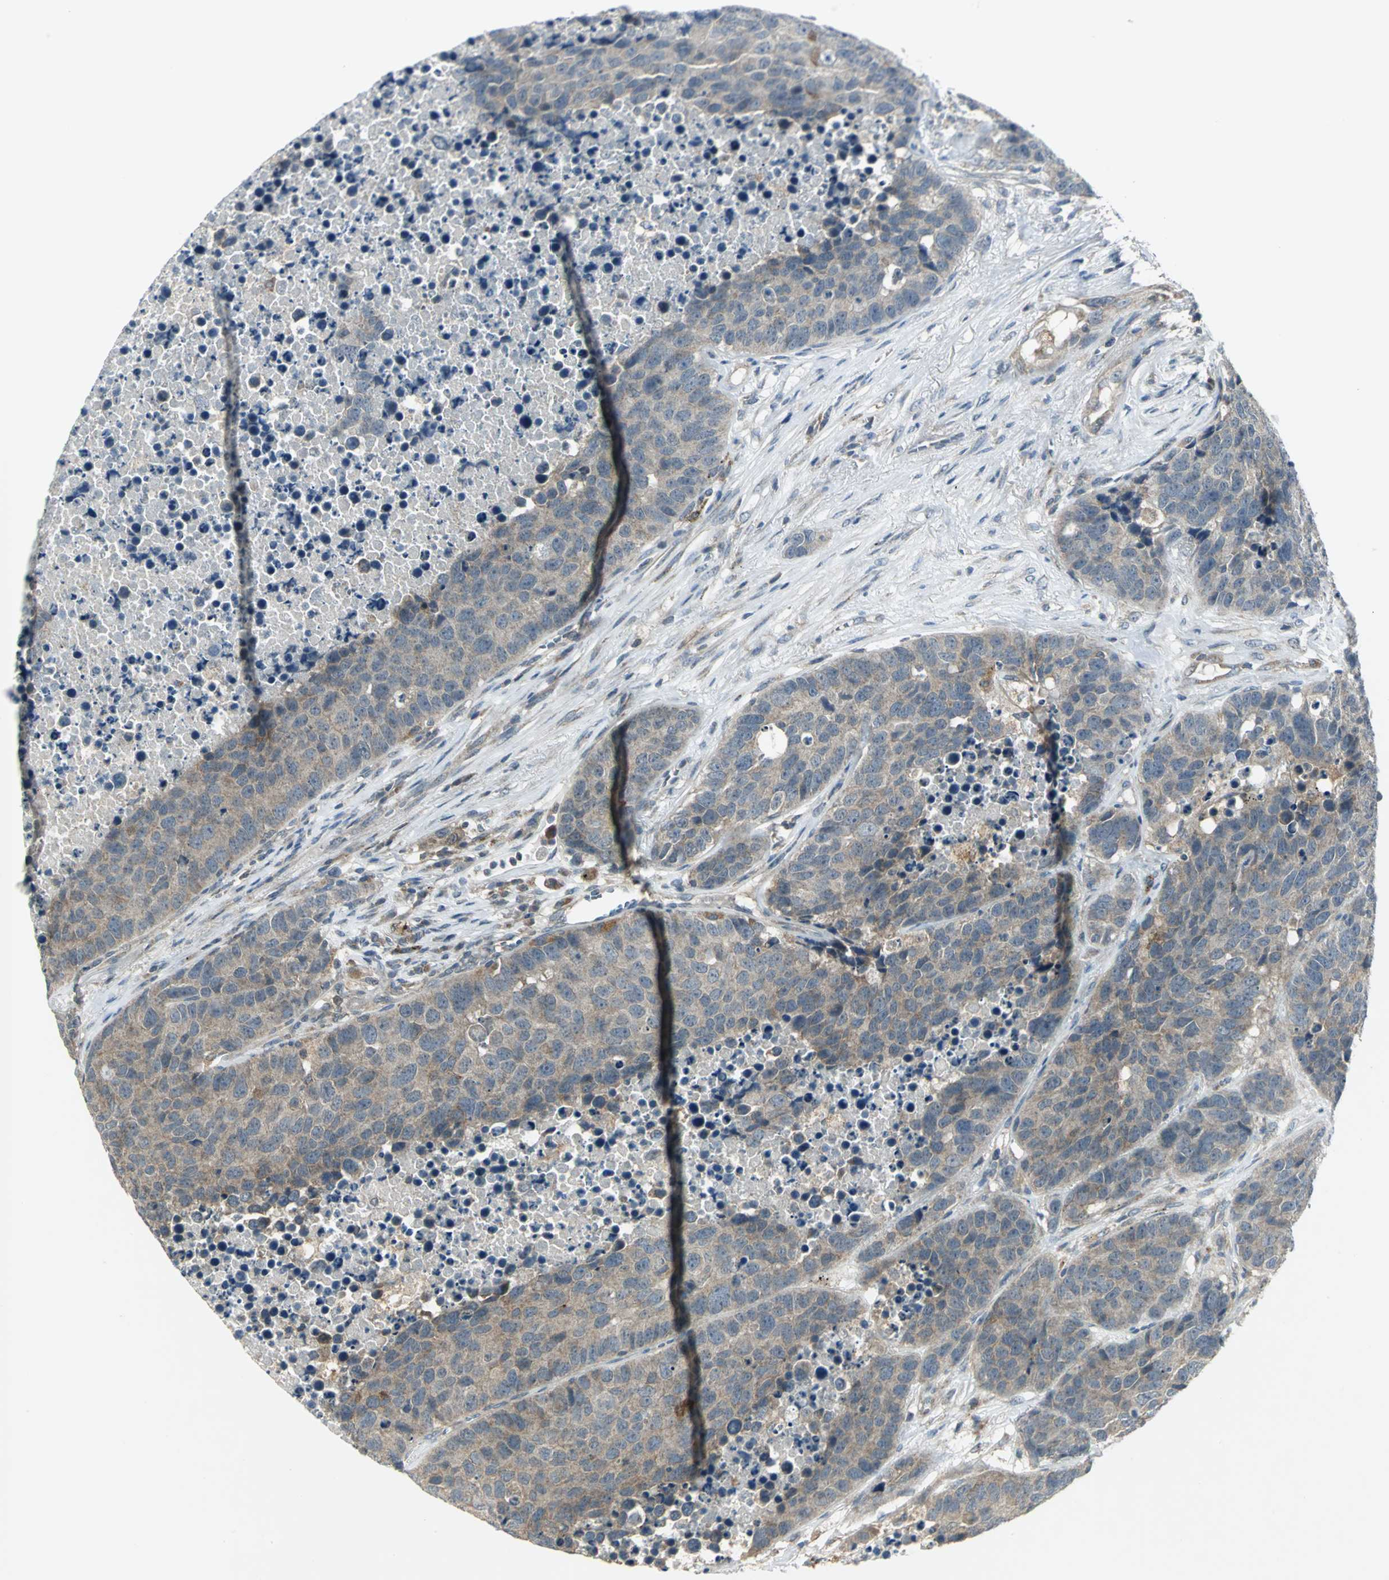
{"staining": {"intensity": "weak", "quantity": ">75%", "location": "cytoplasmic/membranous"}, "tissue": "carcinoid", "cell_type": "Tumor cells", "image_type": "cancer", "snomed": [{"axis": "morphology", "description": "Carcinoid, malignant, NOS"}, {"axis": "topography", "description": "Lung"}], "caption": "The photomicrograph displays immunohistochemical staining of malignant carcinoid. There is weak cytoplasmic/membranous expression is present in approximately >75% of tumor cells.", "gene": "MAPK8IP3", "patient": {"sex": "male", "age": 60}}